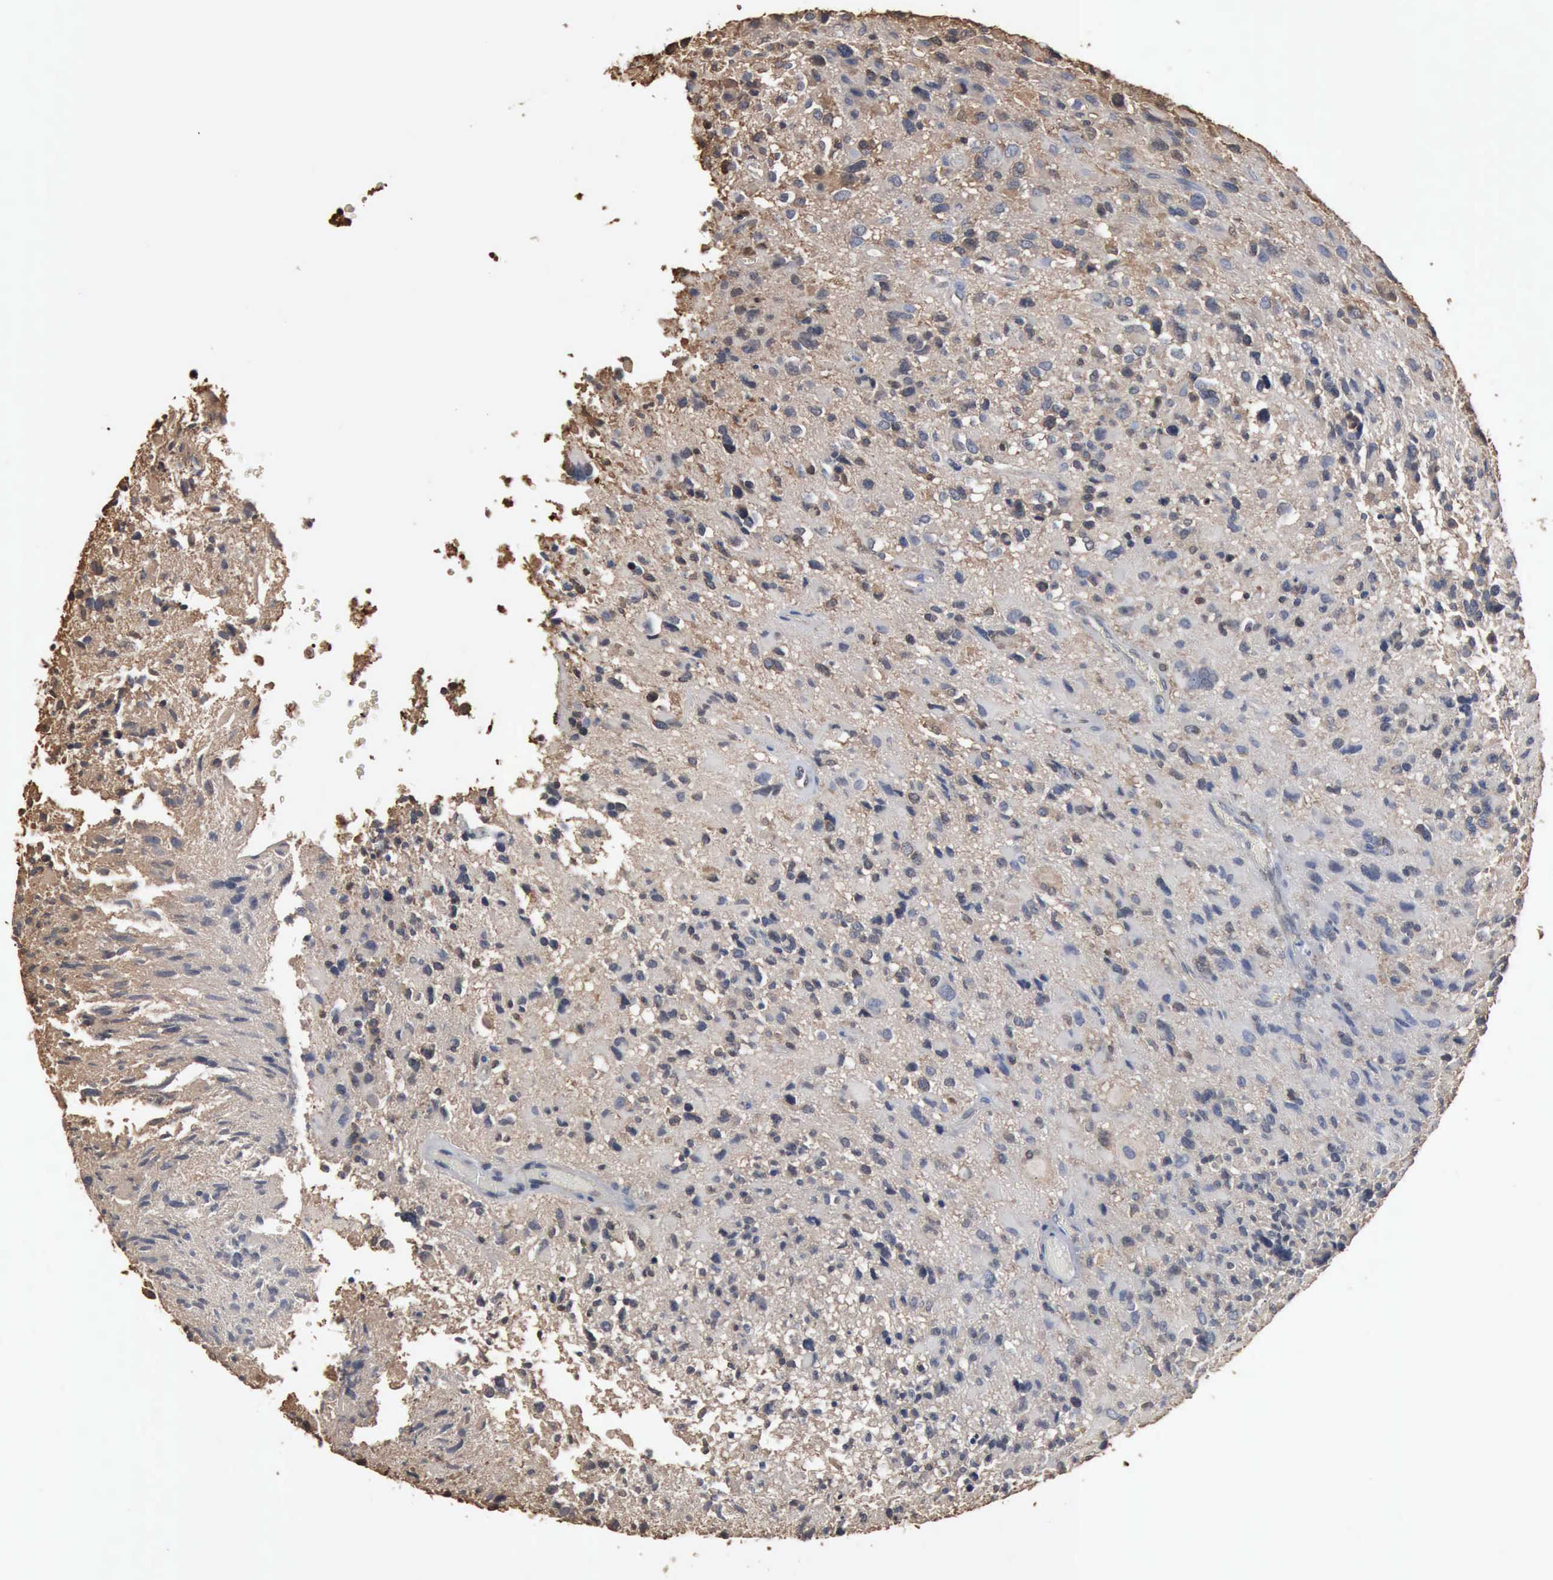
{"staining": {"intensity": "negative", "quantity": "none", "location": "none"}, "tissue": "glioma", "cell_type": "Tumor cells", "image_type": "cancer", "snomed": [{"axis": "morphology", "description": "Glioma, malignant, High grade"}, {"axis": "topography", "description": "Brain"}], "caption": "High power microscopy image of an immunohistochemistry histopathology image of glioma, revealing no significant positivity in tumor cells.", "gene": "FSCN1", "patient": {"sex": "male", "age": 69}}